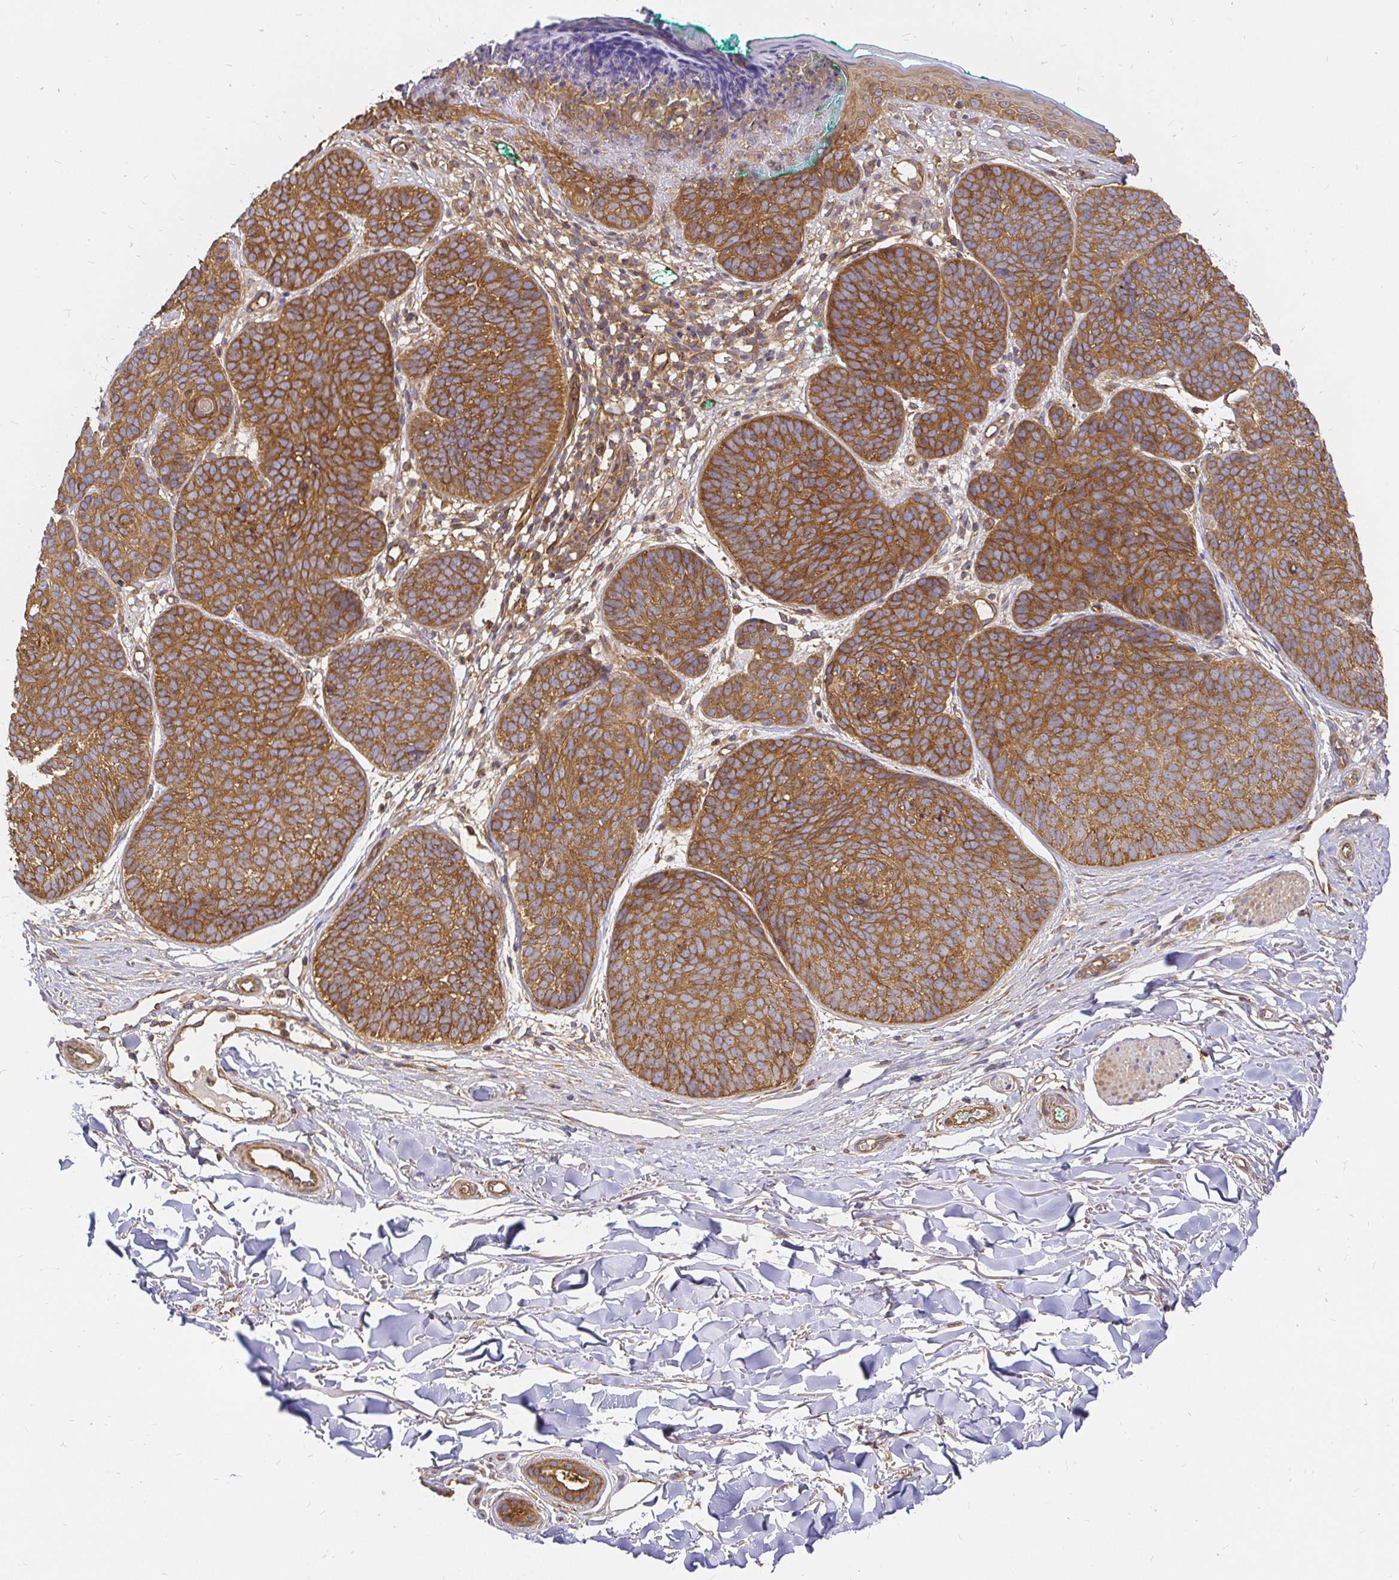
{"staining": {"intensity": "moderate", "quantity": ">75%", "location": "cytoplasmic/membranous"}, "tissue": "skin cancer", "cell_type": "Tumor cells", "image_type": "cancer", "snomed": [{"axis": "morphology", "description": "Basal cell carcinoma"}, {"axis": "topography", "description": "Skin"}, {"axis": "topography", "description": "Skin of neck"}, {"axis": "topography", "description": "Skin of shoulder"}, {"axis": "topography", "description": "Skin of back"}], "caption": "Moderate cytoplasmic/membranous staining is seen in approximately >75% of tumor cells in skin basal cell carcinoma.", "gene": "KIF5B", "patient": {"sex": "male", "age": 80}}